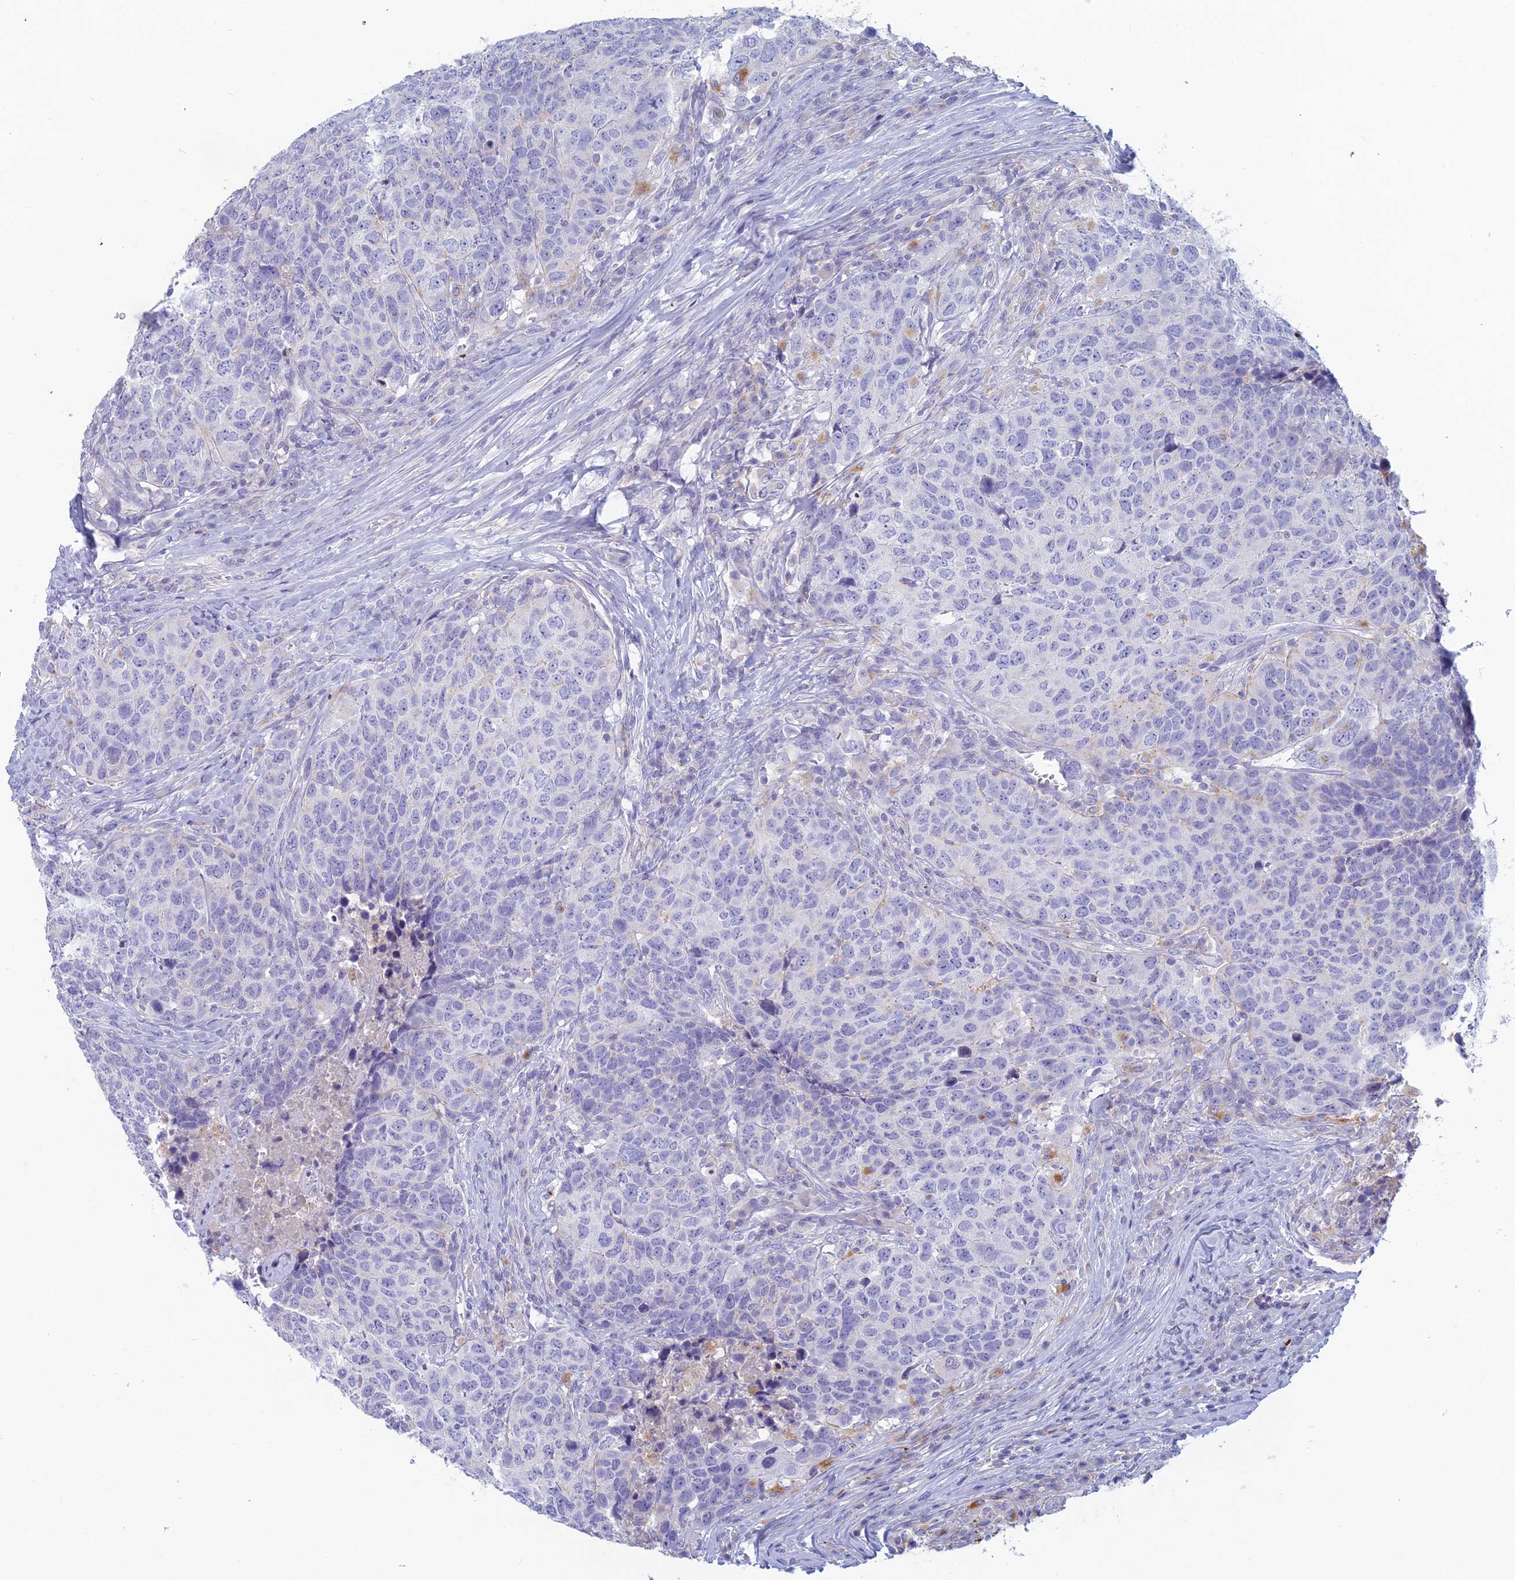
{"staining": {"intensity": "moderate", "quantity": "<25%", "location": "cytoplasmic/membranous"}, "tissue": "head and neck cancer", "cell_type": "Tumor cells", "image_type": "cancer", "snomed": [{"axis": "morphology", "description": "Squamous cell carcinoma, NOS"}, {"axis": "topography", "description": "Head-Neck"}], "caption": "Approximately <25% of tumor cells in human head and neck squamous cell carcinoma exhibit moderate cytoplasmic/membranous protein expression as visualized by brown immunohistochemical staining.", "gene": "FERD3L", "patient": {"sex": "male", "age": 66}}